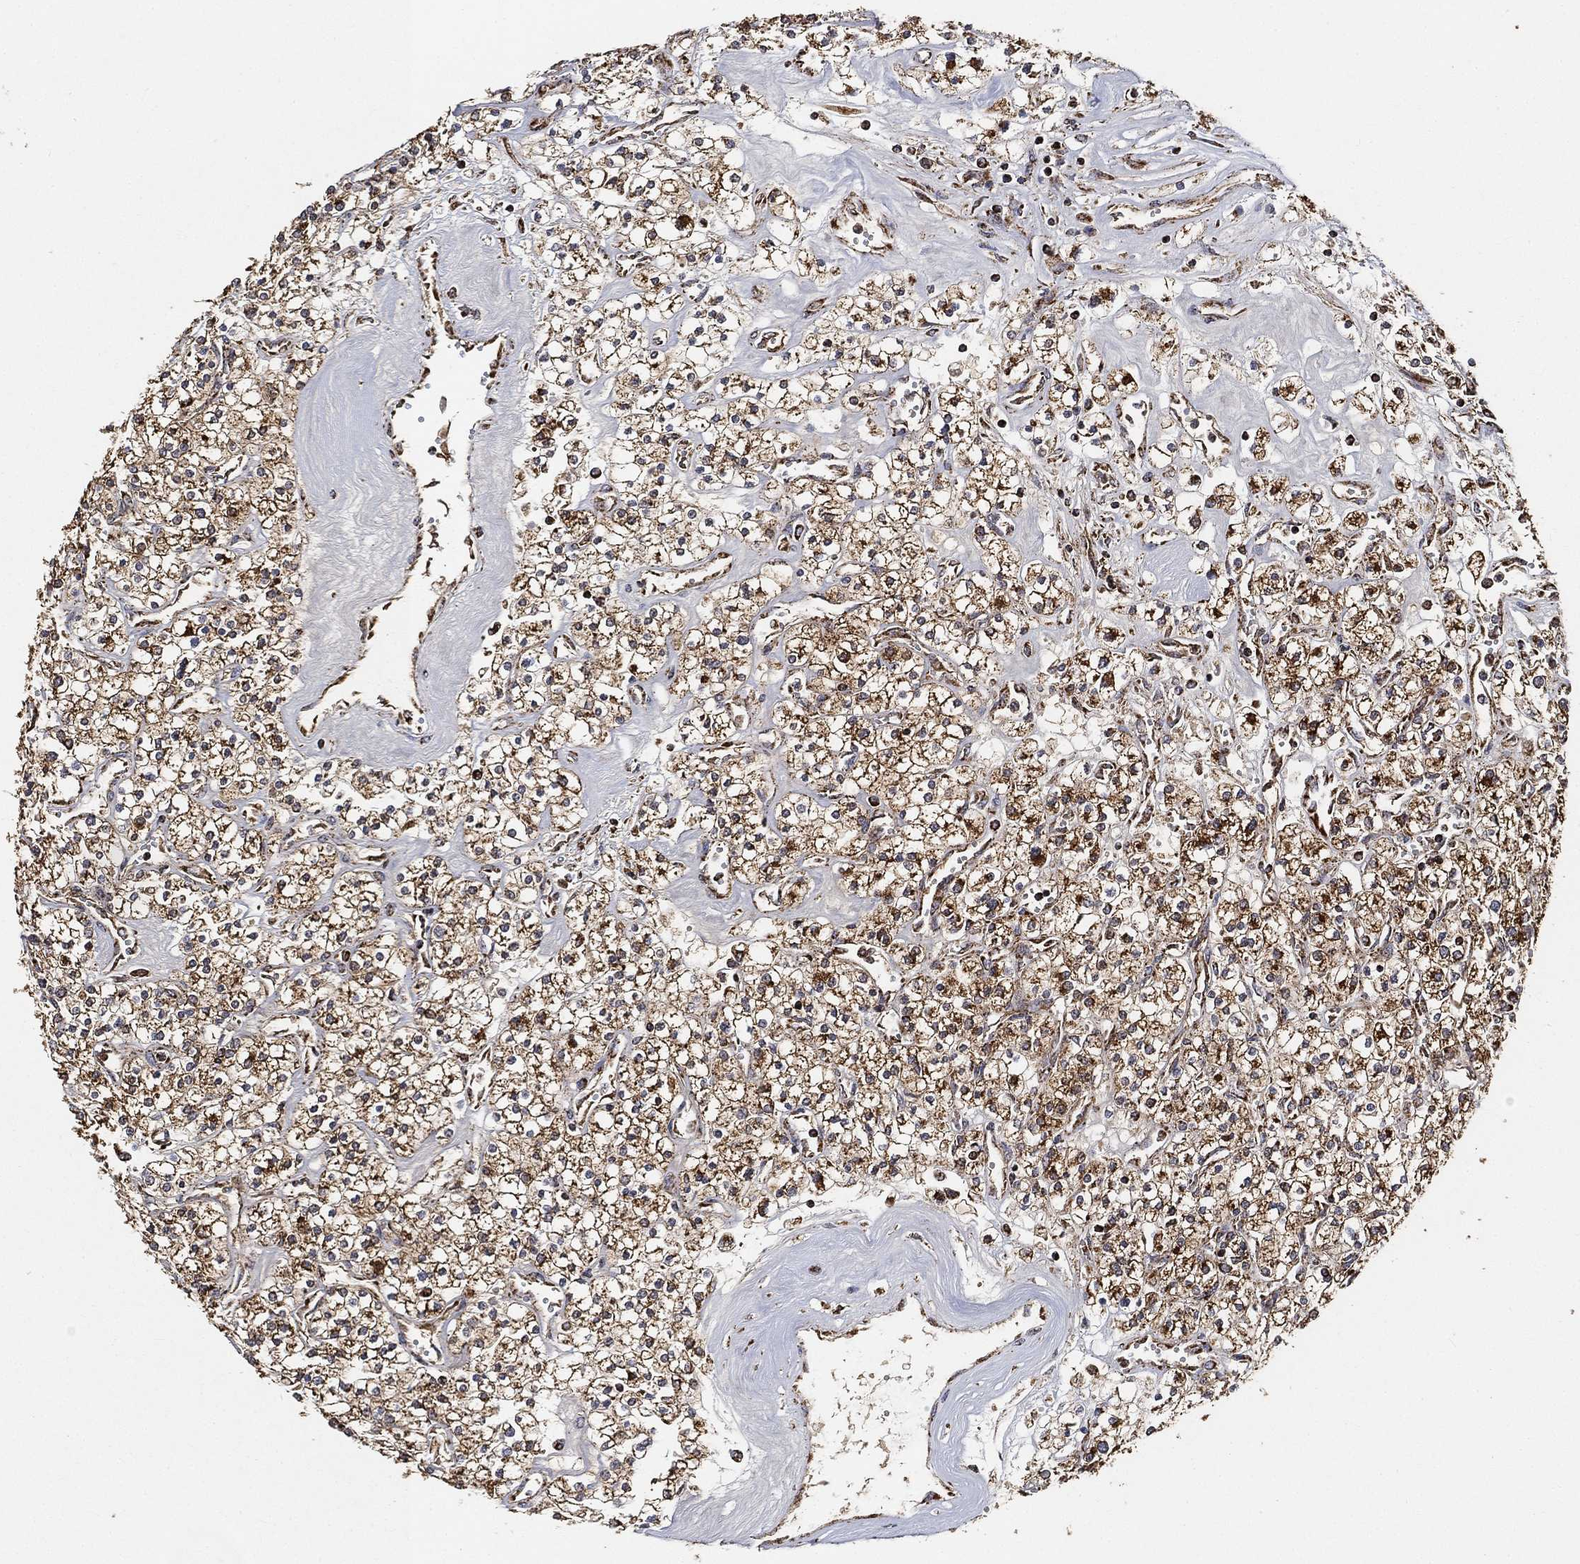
{"staining": {"intensity": "moderate", "quantity": ">75%", "location": "cytoplasmic/membranous"}, "tissue": "renal cancer", "cell_type": "Tumor cells", "image_type": "cancer", "snomed": [{"axis": "morphology", "description": "Adenocarcinoma, NOS"}, {"axis": "topography", "description": "Kidney"}], "caption": "Renal cancer stained with a brown dye shows moderate cytoplasmic/membranous positive expression in approximately >75% of tumor cells.", "gene": "SLC38A7", "patient": {"sex": "male", "age": 80}}